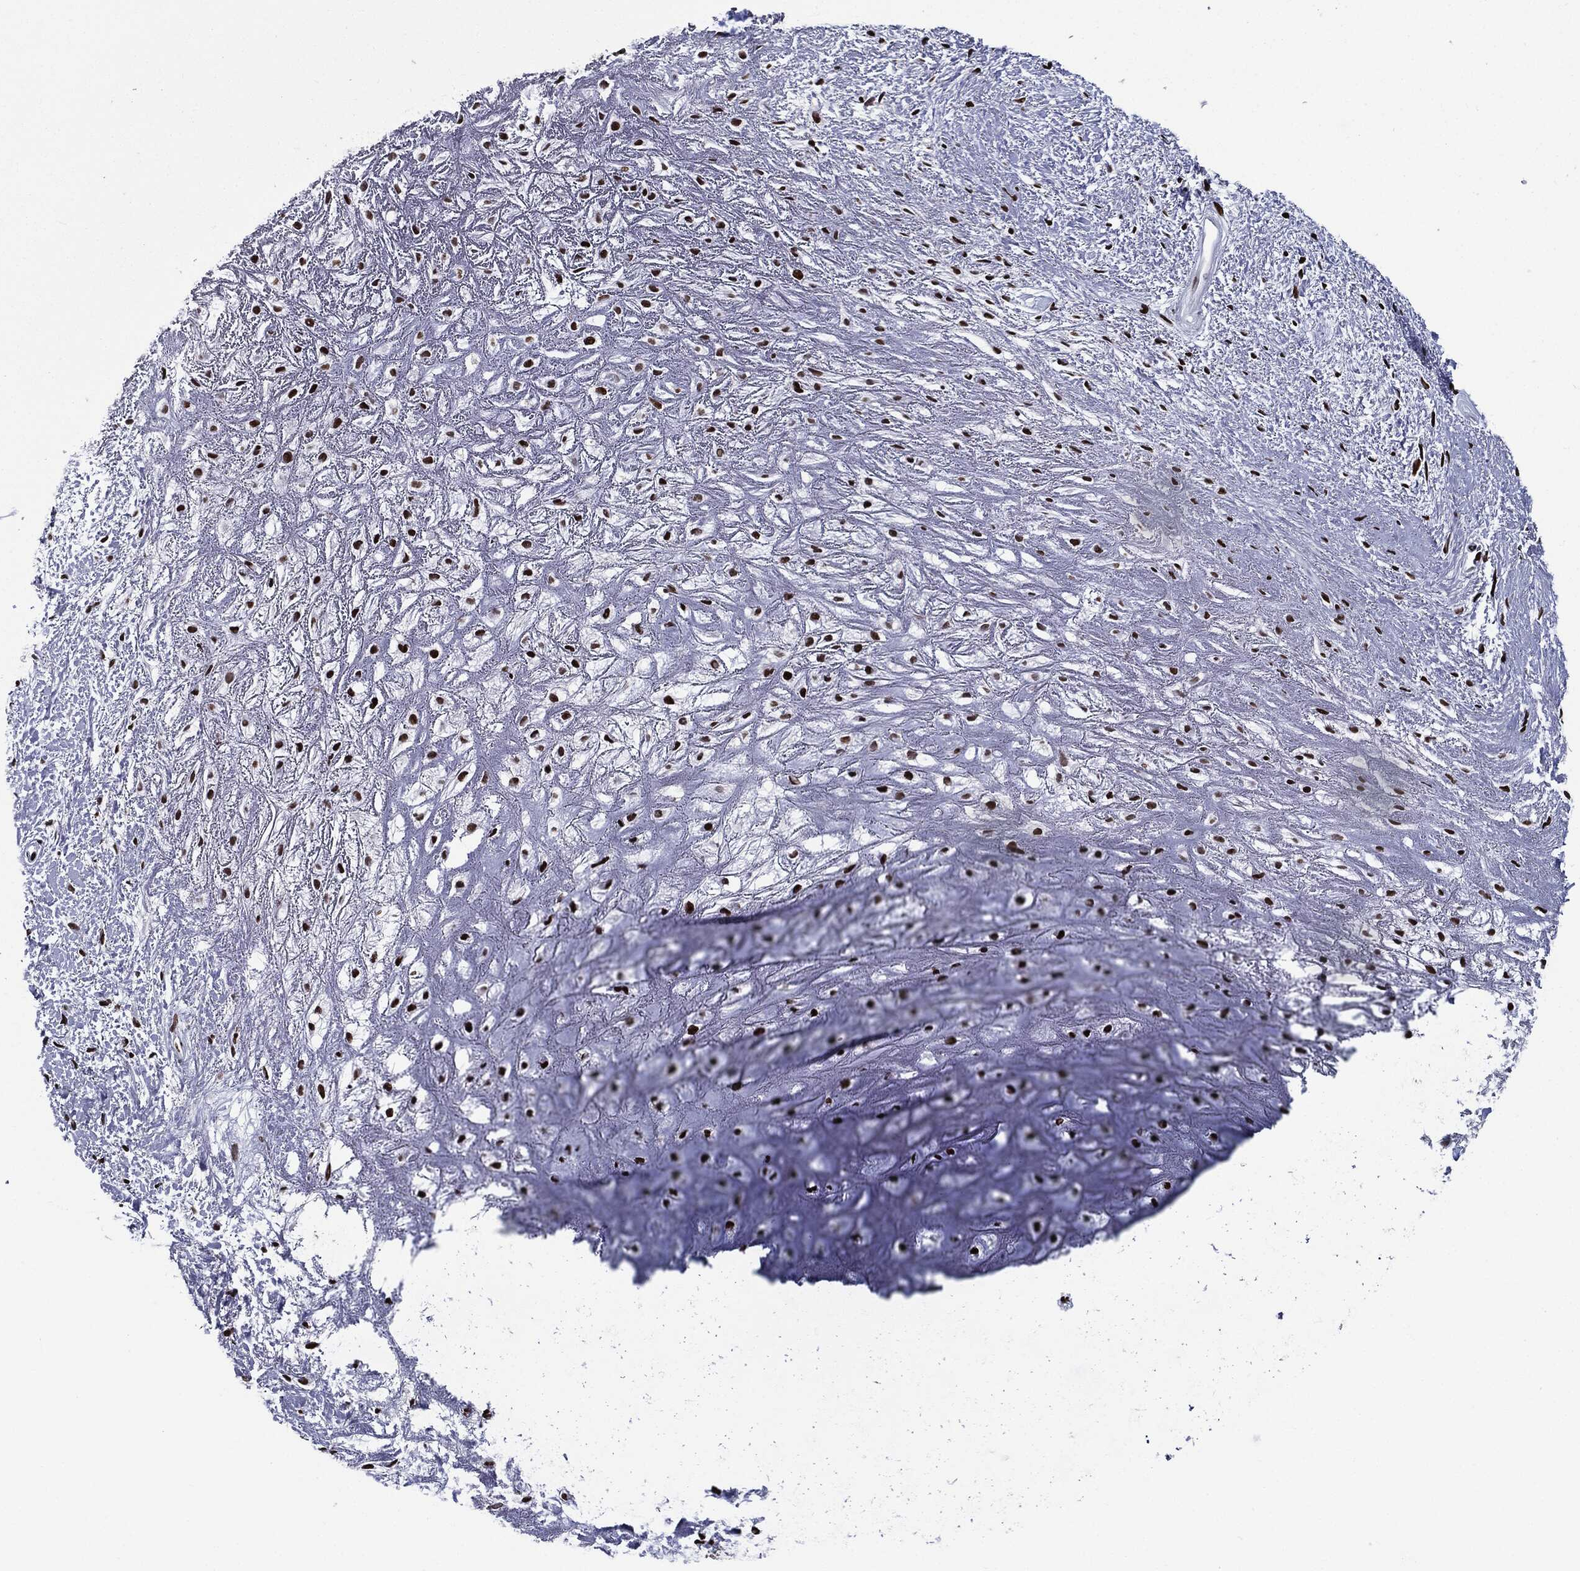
{"staining": {"intensity": "negative", "quantity": "none", "location": "none"}, "tissue": "adipose tissue", "cell_type": "Adipocytes", "image_type": "normal", "snomed": [{"axis": "morphology", "description": "Normal tissue, NOS"}, {"axis": "morphology", "description": "Squamous cell carcinoma, NOS"}, {"axis": "topography", "description": "Cartilage tissue"}, {"axis": "topography", "description": "Head-Neck"}], "caption": "Adipocytes are negative for brown protein staining in benign adipose tissue. (Immunohistochemistry (ihc), brightfield microscopy, high magnification).", "gene": "ZFP91", "patient": {"sex": "male", "age": 62}}